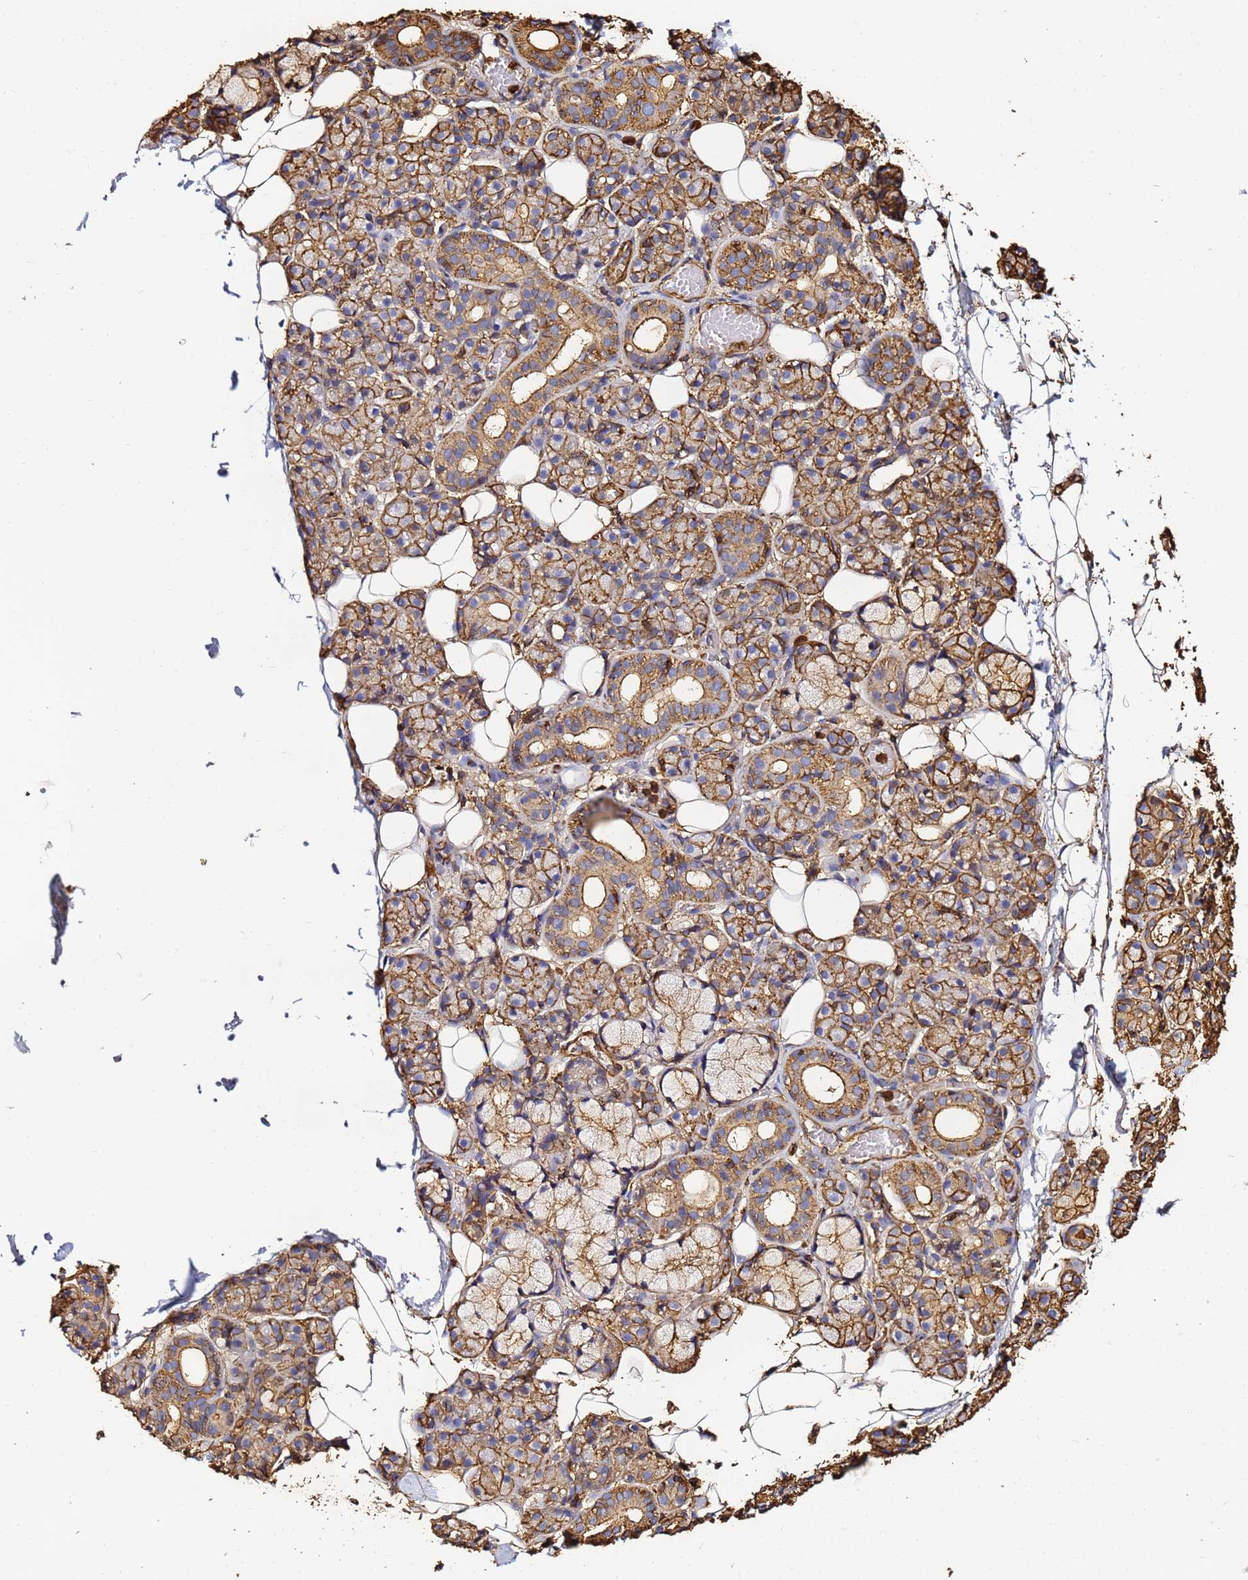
{"staining": {"intensity": "moderate", "quantity": ">75%", "location": "cytoplasmic/membranous"}, "tissue": "salivary gland", "cell_type": "Glandular cells", "image_type": "normal", "snomed": [{"axis": "morphology", "description": "Normal tissue, NOS"}, {"axis": "topography", "description": "Salivary gland"}], "caption": "Immunohistochemical staining of benign human salivary gland demonstrates medium levels of moderate cytoplasmic/membranous positivity in approximately >75% of glandular cells.", "gene": "ACTA1", "patient": {"sex": "male", "age": 63}}